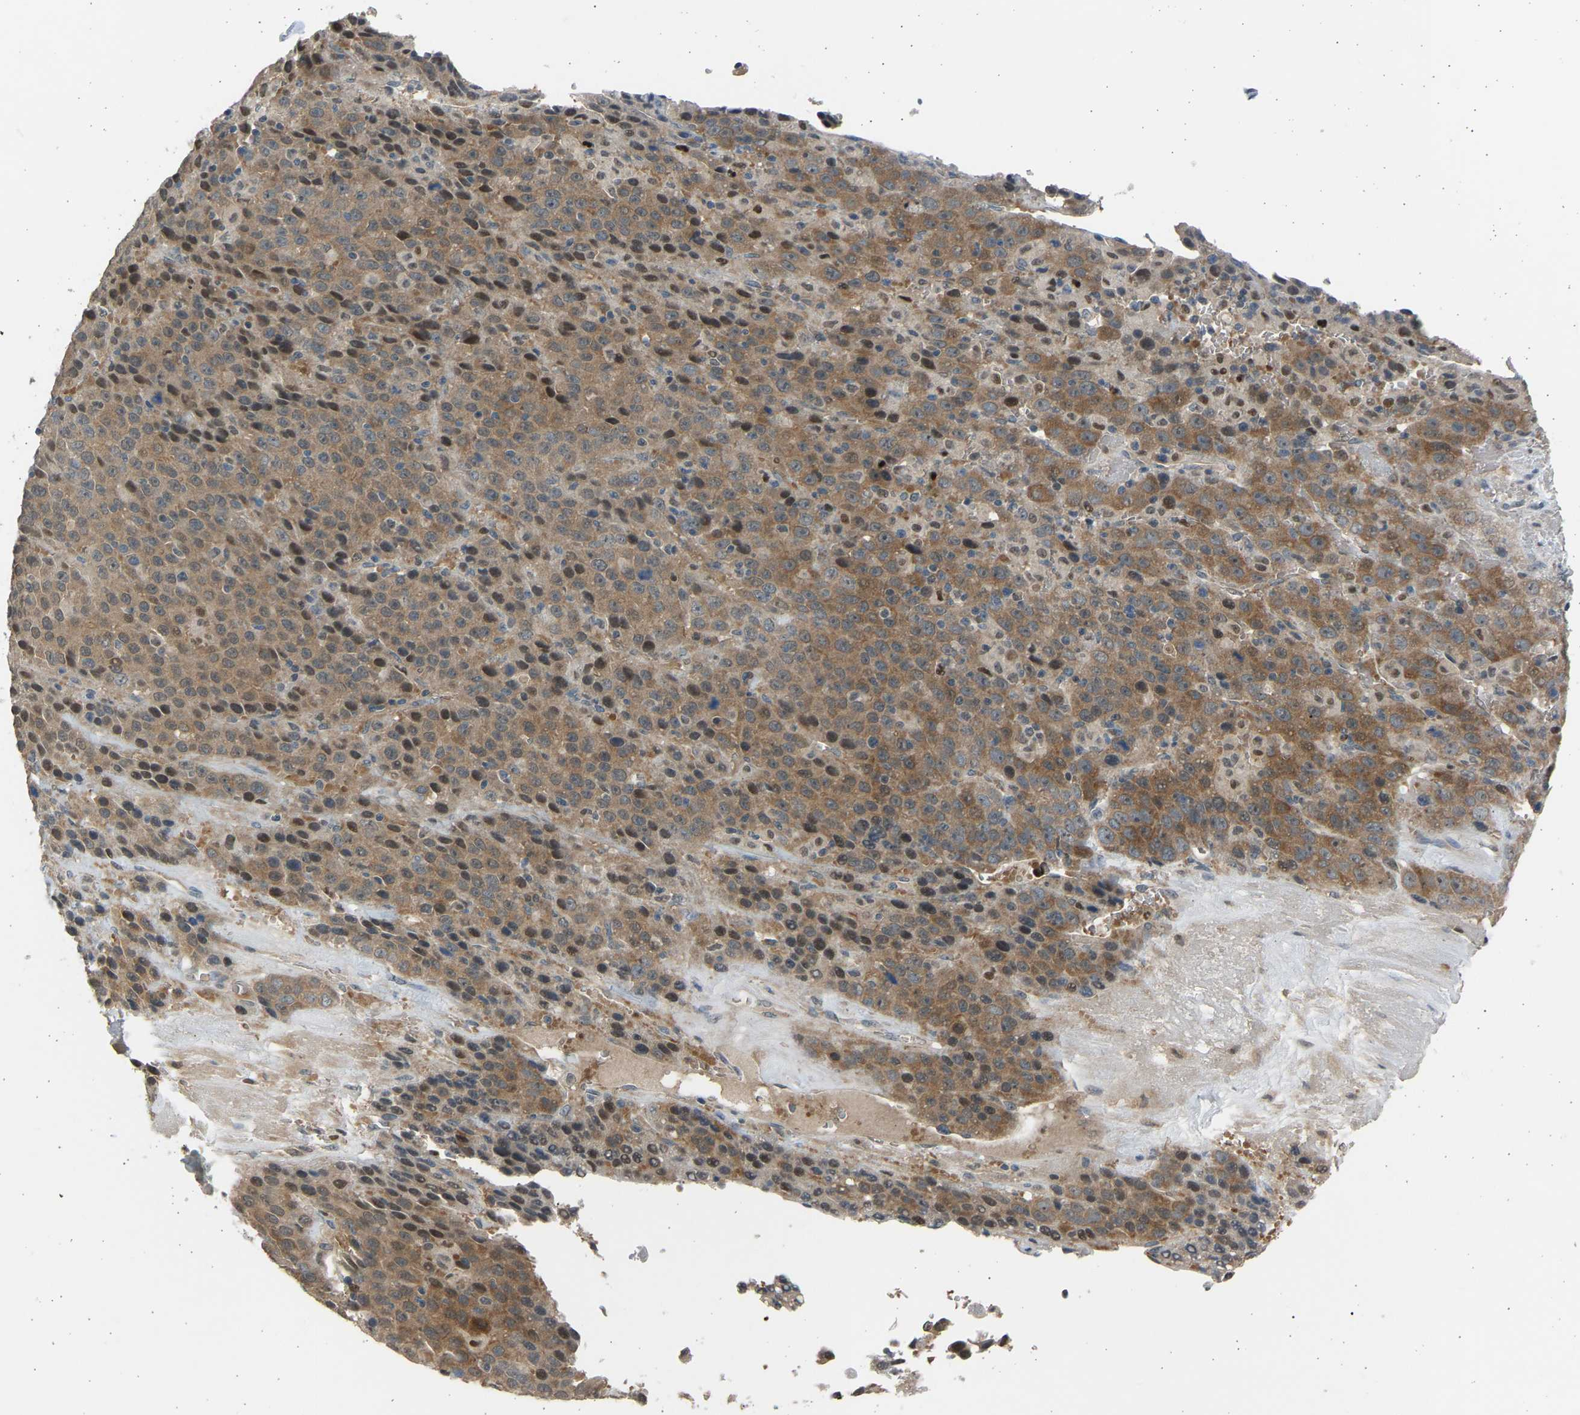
{"staining": {"intensity": "moderate", "quantity": ">75%", "location": "cytoplasmic/membranous,nuclear"}, "tissue": "liver cancer", "cell_type": "Tumor cells", "image_type": "cancer", "snomed": [{"axis": "morphology", "description": "Carcinoma, Hepatocellular, NOS"}, {"axis": "topography", "description": "Liver"}], "caption": "Protein expression analysis of hepatocellular carcinoma (liver) shows moderate cytoplasmic/membranous and nuclear expression in about >75% of tumor cells.", "gene": "BIRC2", "patient": {"sex": "female", "age": 53}}